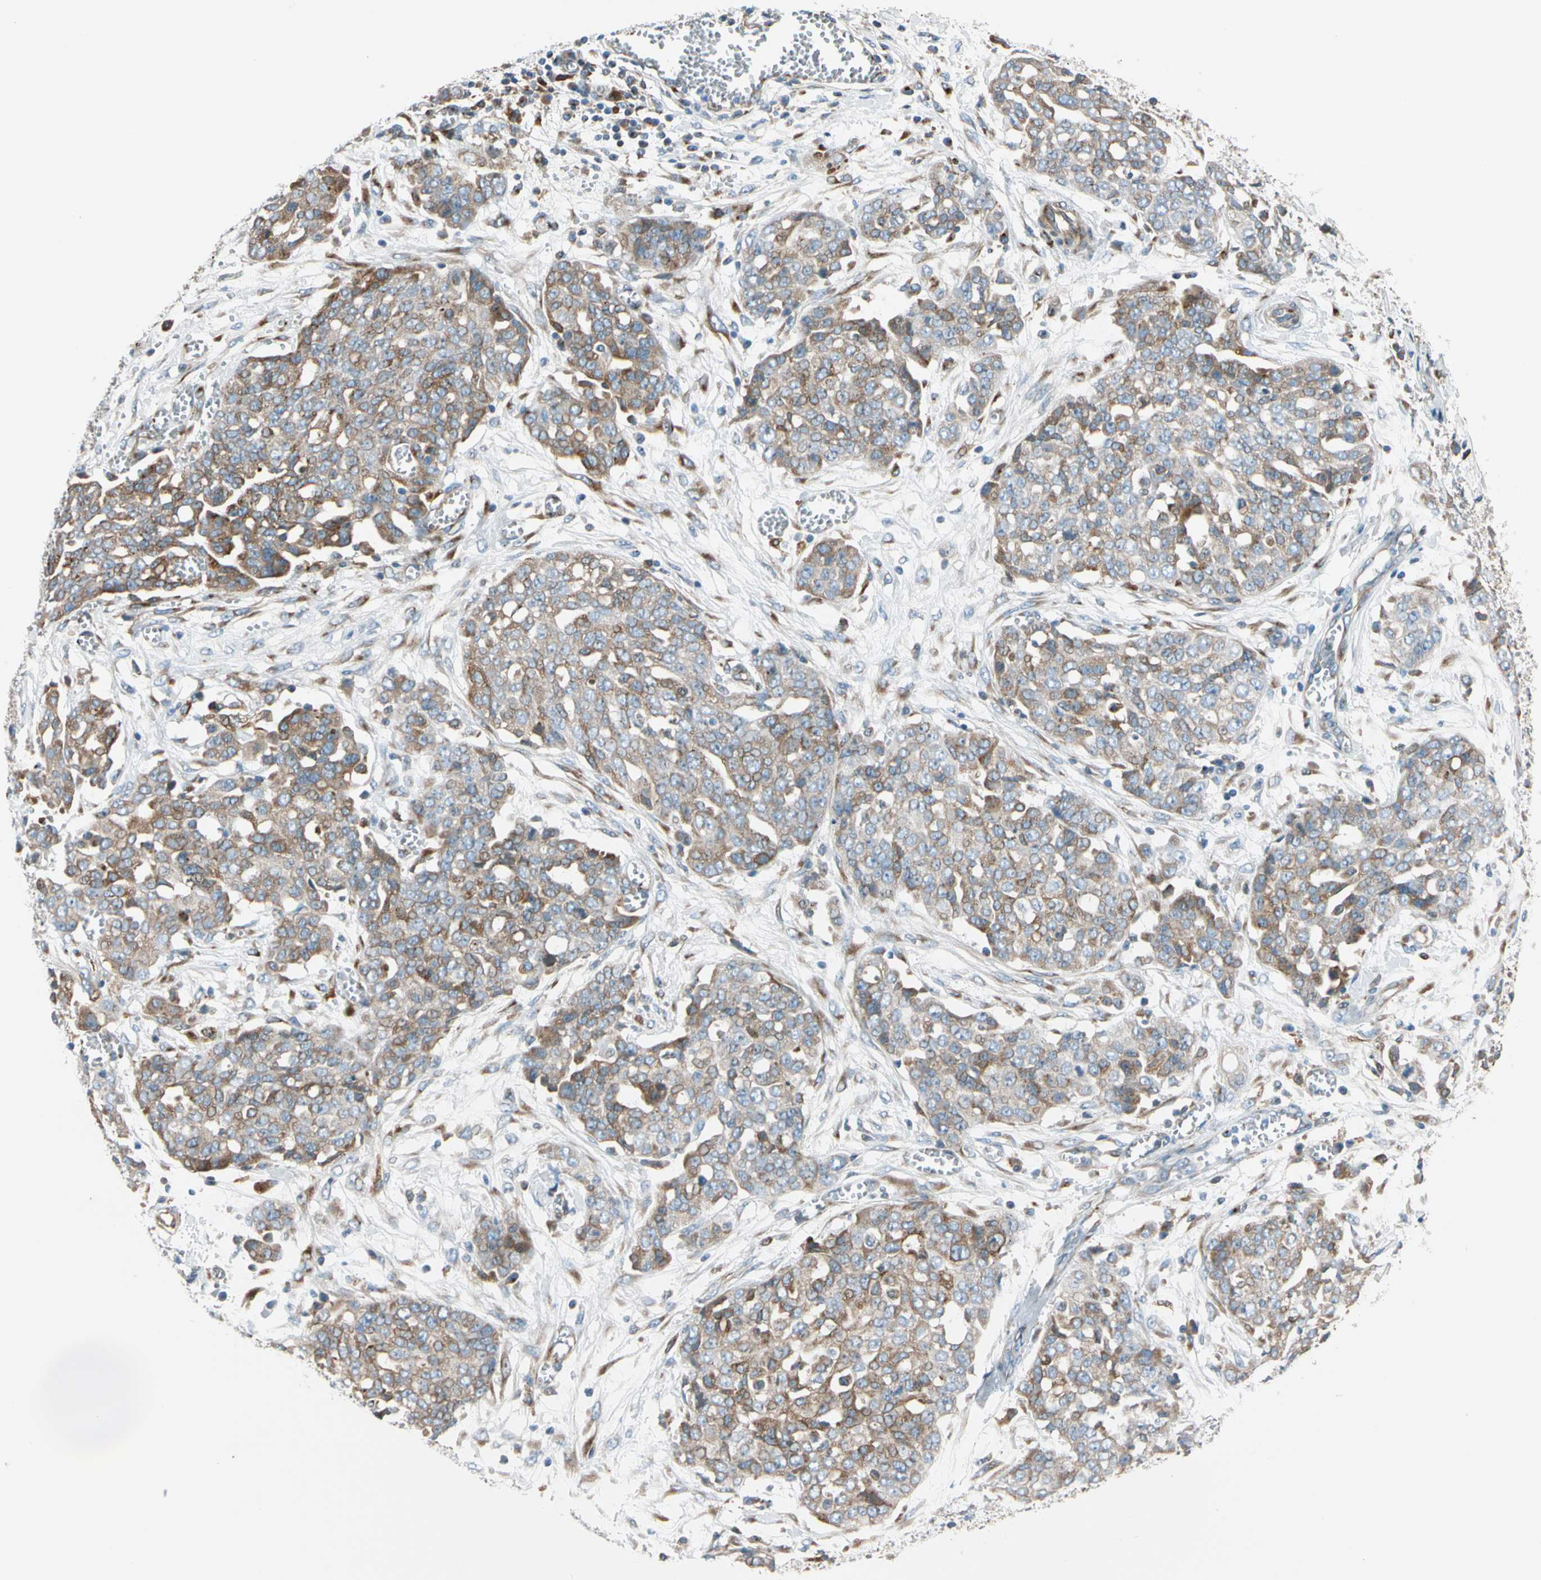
{"staining": {"intensity": "moderate", "quantity": ">75%", "location": "cytoplasmic/membranous"}, "tissue": "ovarian cancer", "cell_type": "Tumor cells", "image_type": "cancer", "snomed": [{"axis": "morphology", "description": "Cystadenocarcinoma, serous, NOS"}, {"axis": "topography", "description": "Soft tissue"}, {"axis": "topography", "description": "Ovary"}], "caption": "Tumor cells demonstrate moderate cytoplasmic/membranous positivity in about >75% of cells in ovarian serous cystadenocarcinoma. The protein of interest is shown in brown color, while the nuclei are stained blue.", "gene": "NUCB1", "patient": {"sex": "female", "age": 57}}